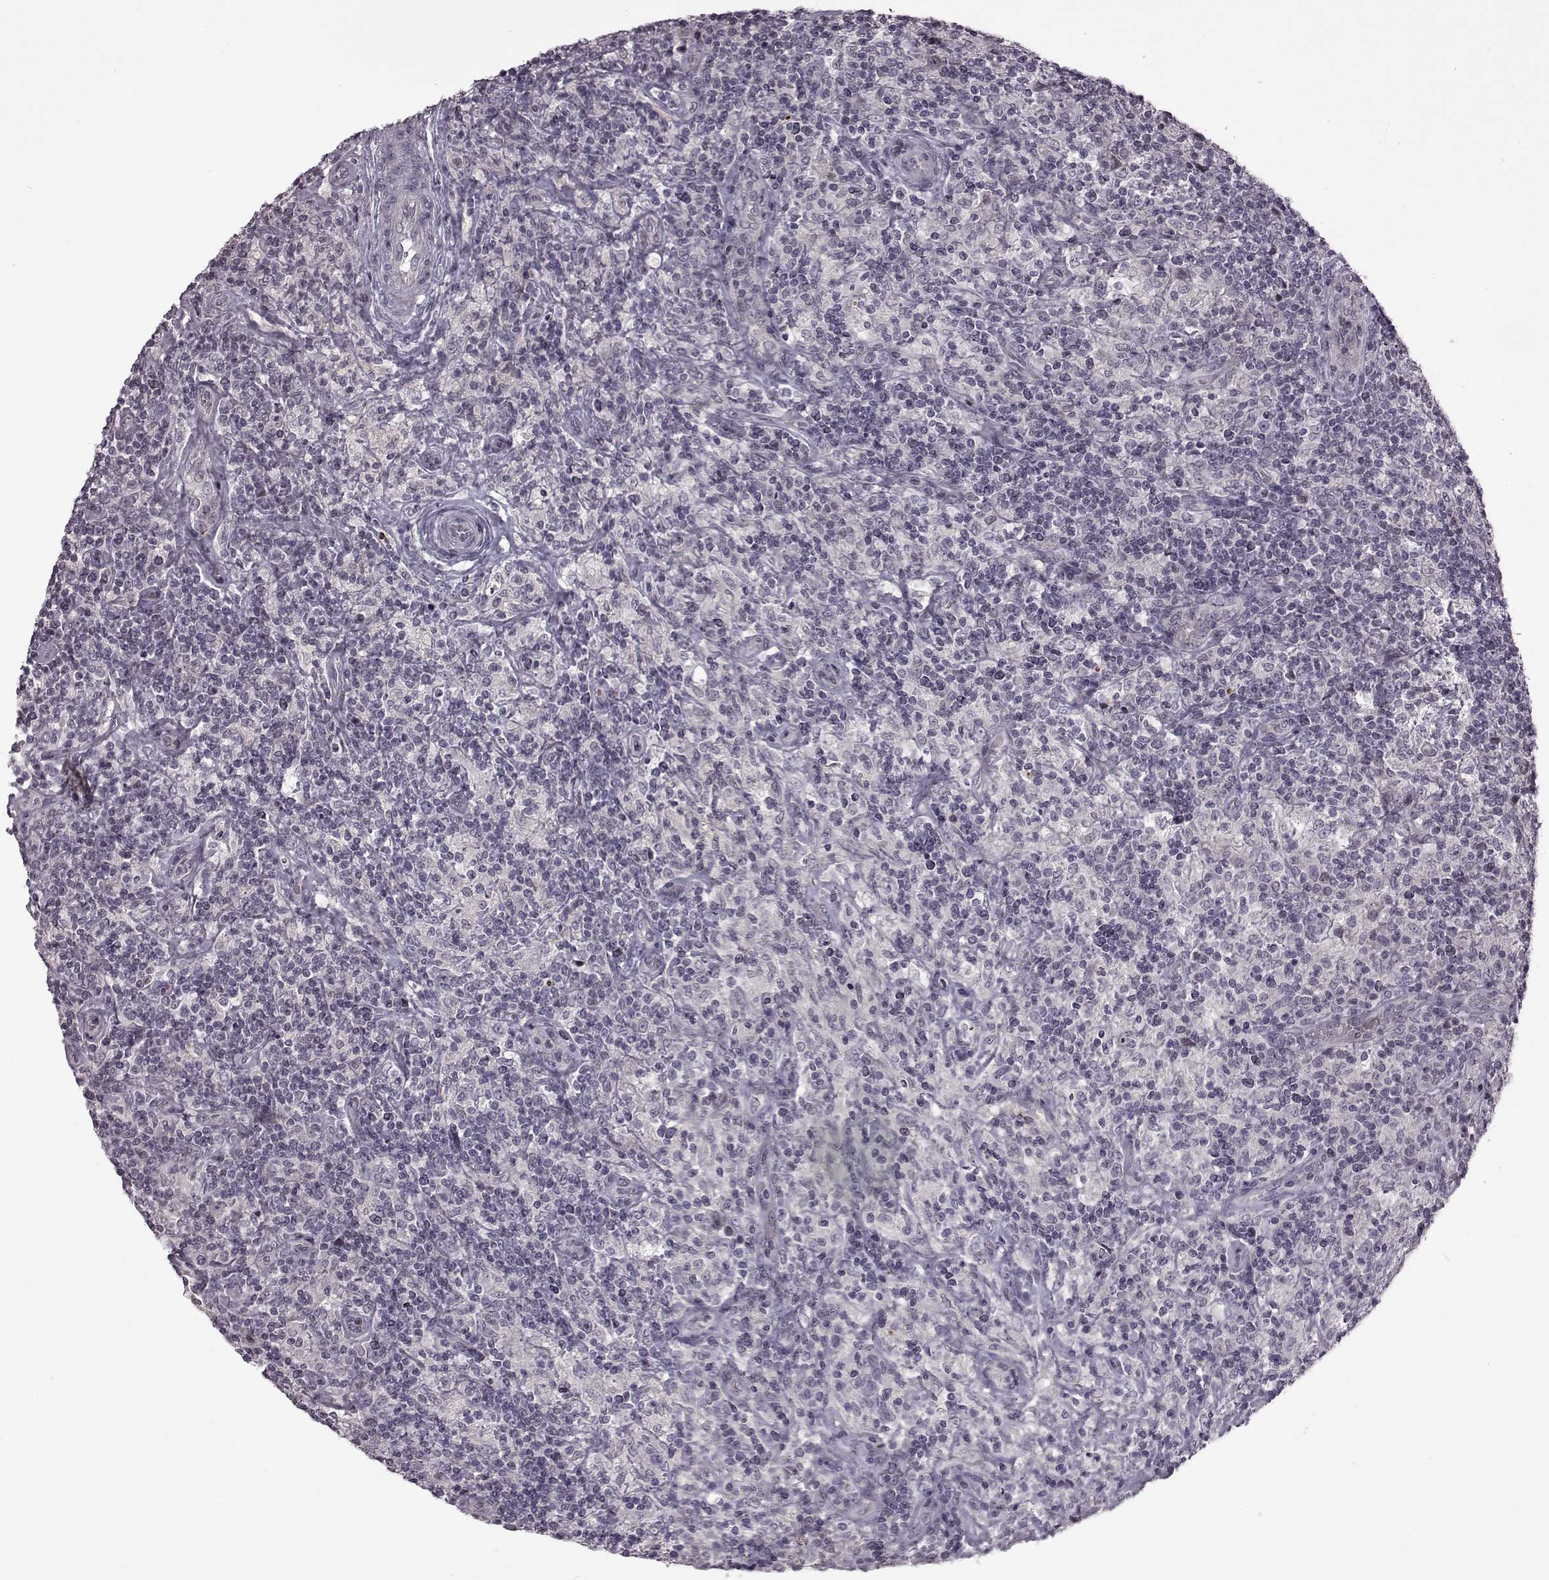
{"staining": {"intensity": "negative", "quantity": "none", "location": "none"}, "tissue": "lymphoma", "cell_type": "Tumor cells", "image_type": "cancer", "snomed": [{"axis": "morphology", "description": "Hodgkin's disease, NOS"}, {"axis": "topography", "description": "Lymph node"}], "caption": "A photomicrograph of Hodgkin's disease stained for a protein displays no brown staining in tumor cells. The staining was performed using DAB to visualize the protein expression in brown, while the nuclei were stained in blue with hematoxylin (Magnification: 20x).", "gene": "GAL", "patient": {"sex": "male", "age": 70}}